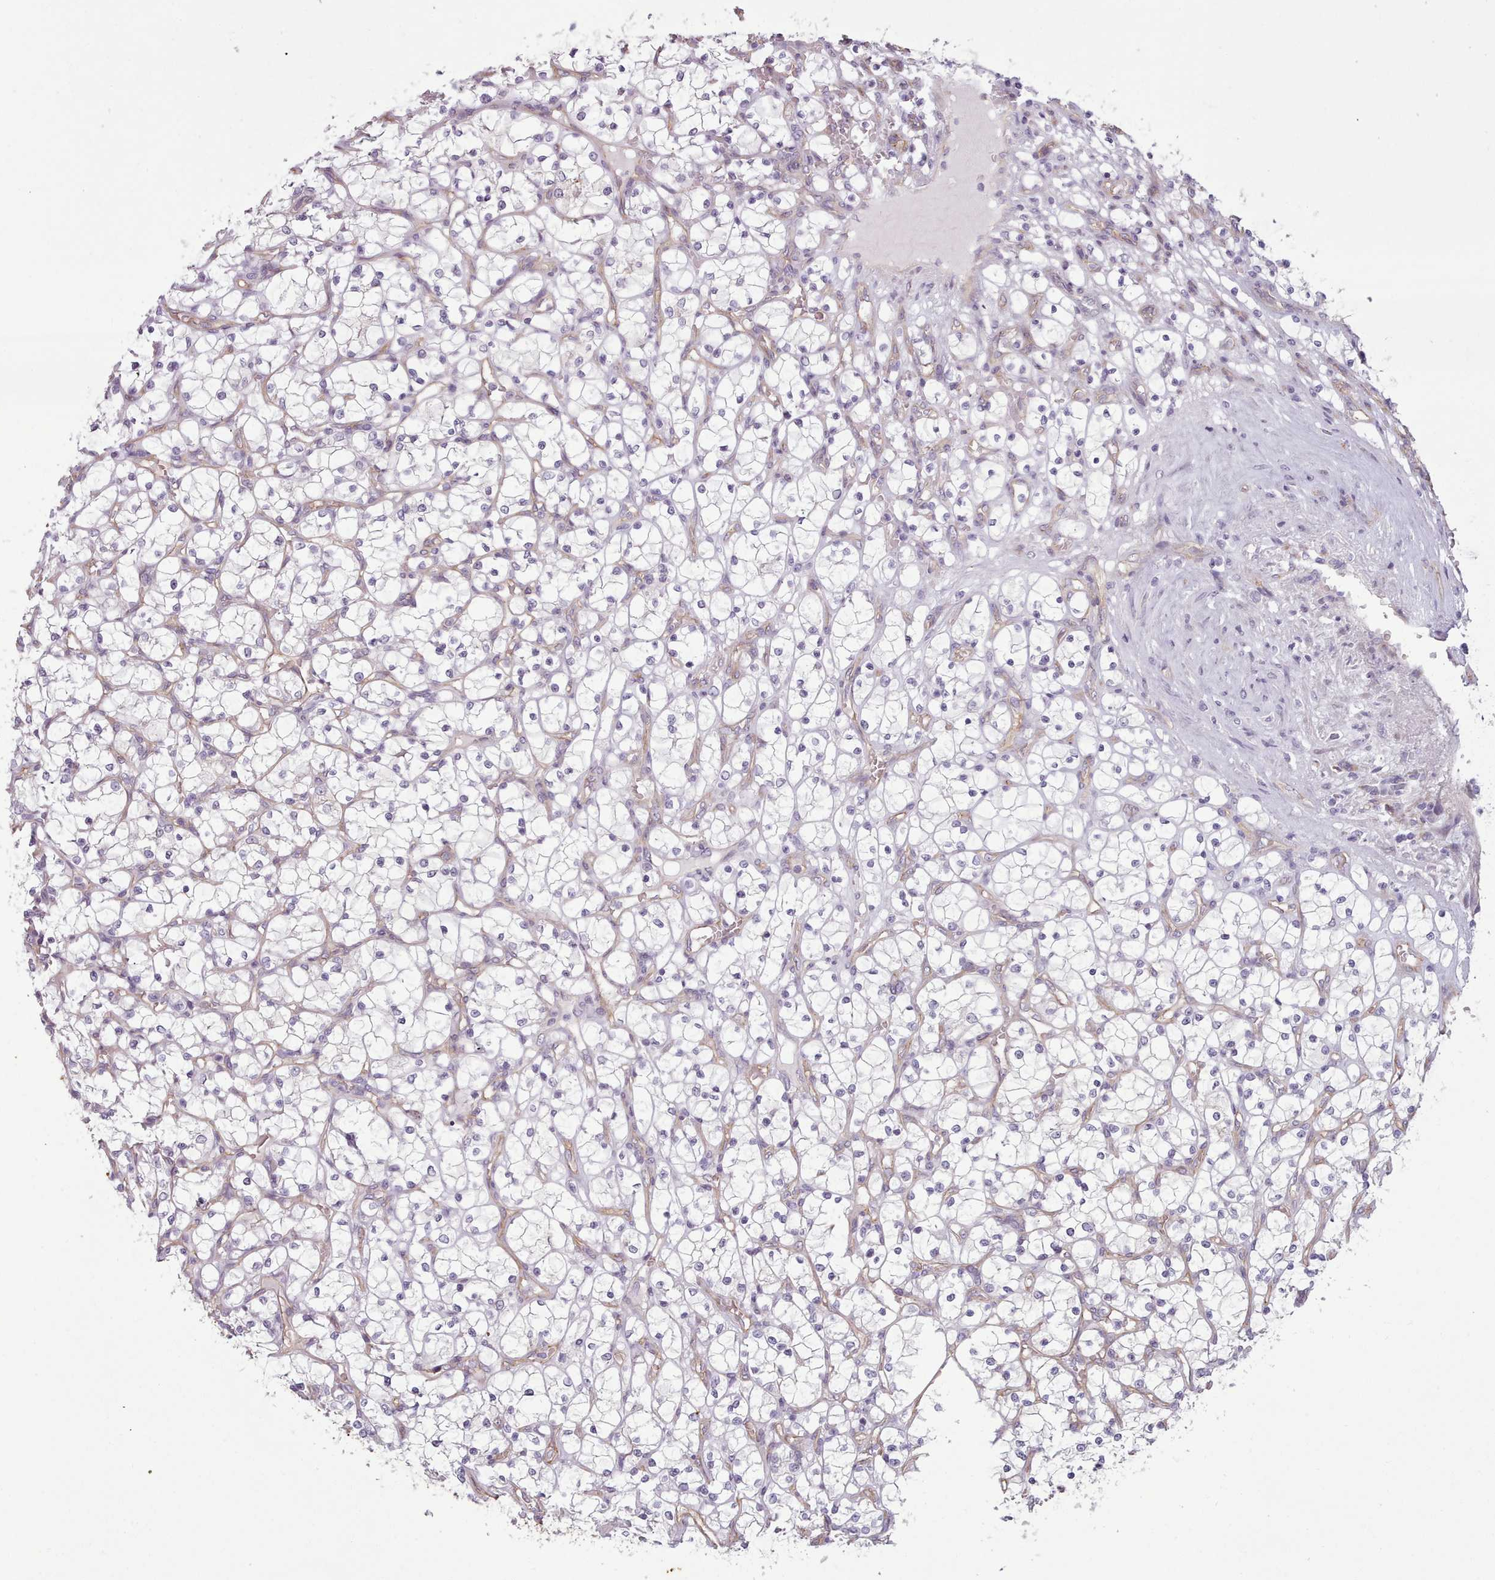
{"staining": {"intensity": "negative", "quantity": "none", "location": "none"}, "tissue": "renal cancer", "cell_type": "Tumor cells", "image_type": "cancer", "snomed": [{"axis": "morphology", "description": "Adenocarcinoma, NOS"}, {"axis": "topography", "description": "Kidney"}], "caption": "IHC of human renal adenocarcinoma displays no positivity in tumor cells.", "gene": "PLD4", "patient": {"sex": "female", "age": 69}}